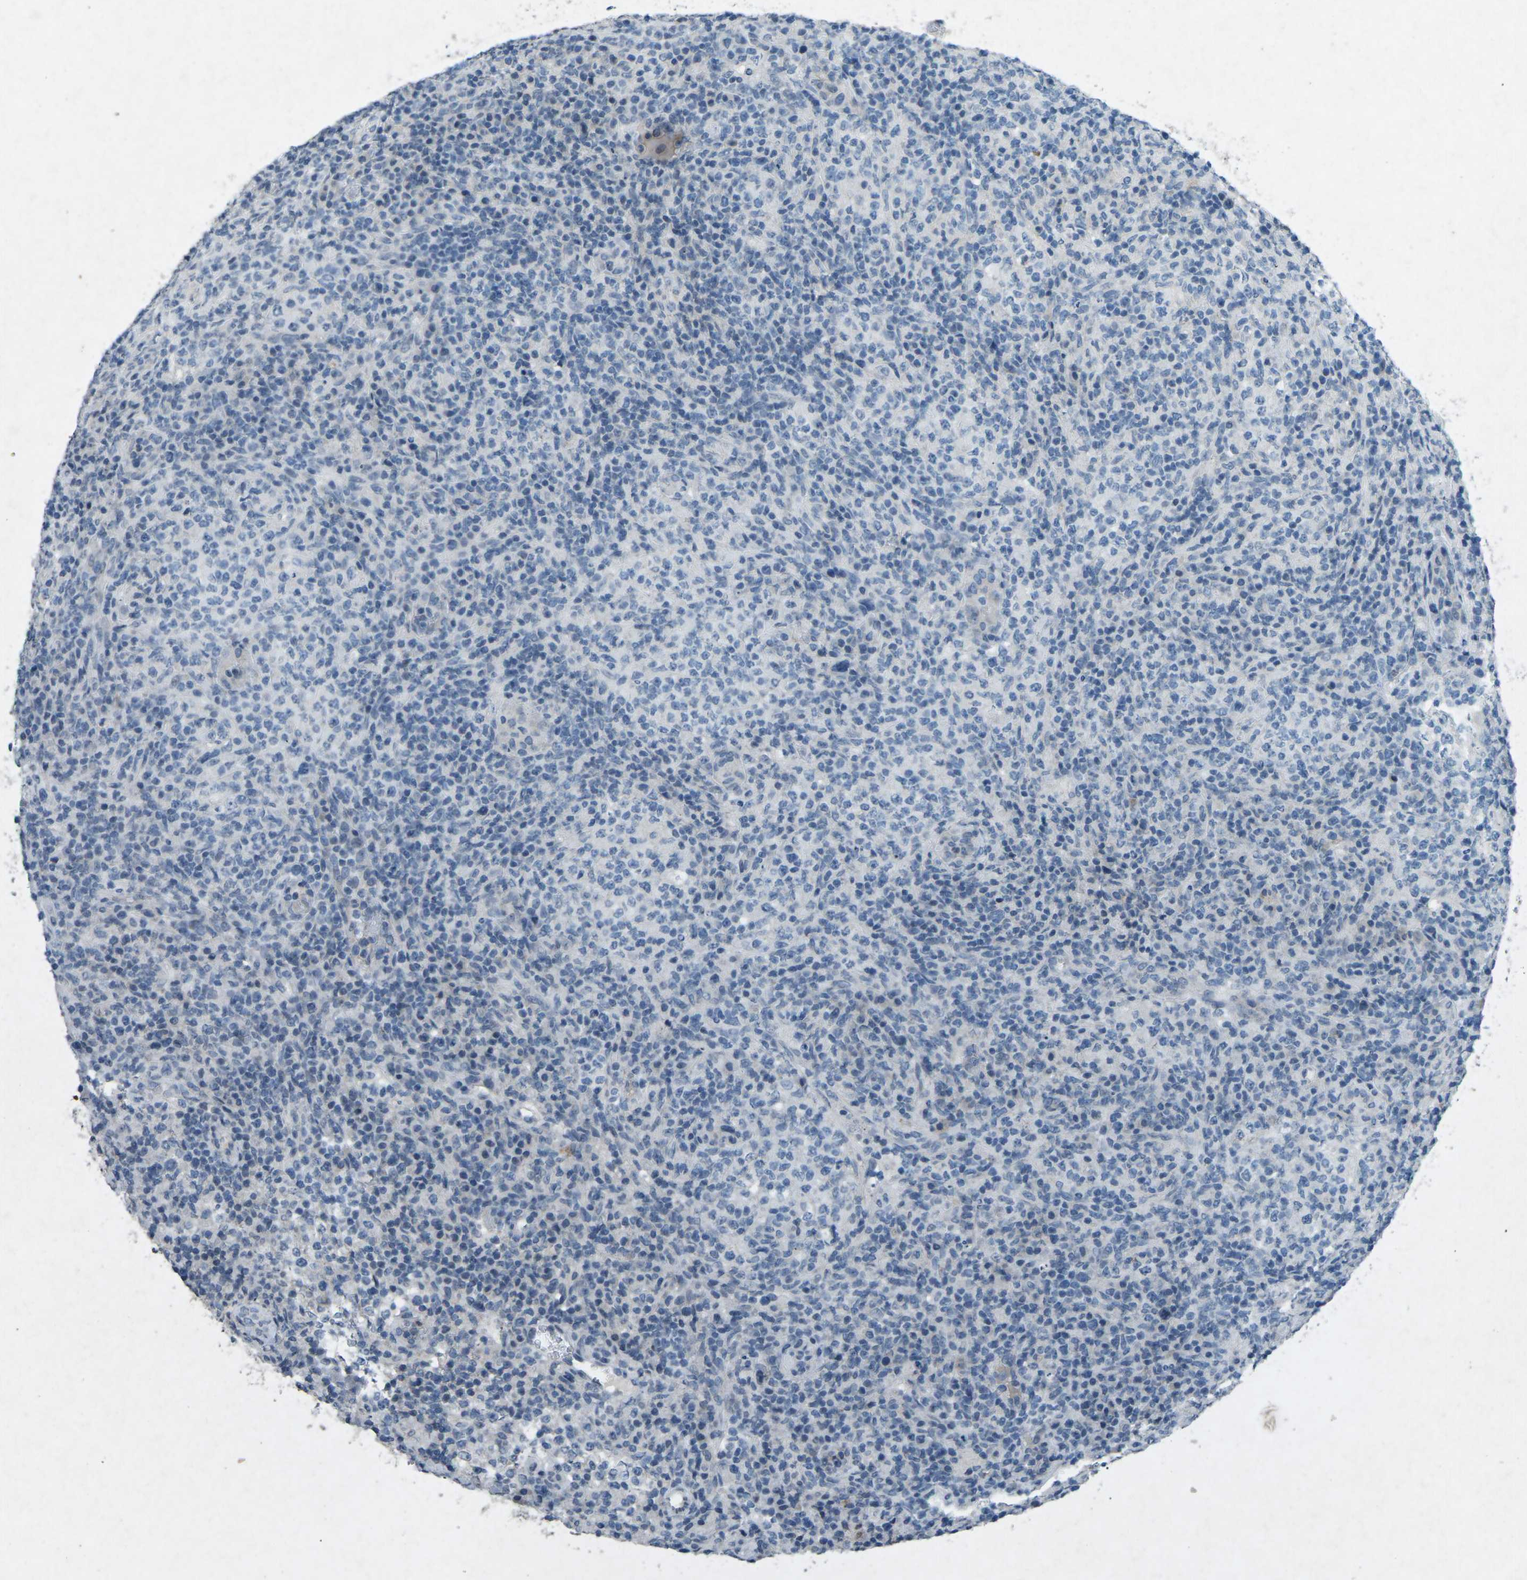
{"staining": {"intensity": "negative", "quantity": "none", "location": "none"}, "tissue": "lymphoma", "cell_type": "Tumor cells", "image_type": "cancer", "snomed": [{"axis": "morphology", "description": "Malignant lymphoma, non-Hodgkin's type, High grade"}, {"axis": "topography", "description": "Lymph node"}], "caption": "Immunohistochemistry (IHC) photomicrograph of neoplastic tissue: lymphoma stained with DAB exhibits no significant protein expression in tumor cells. Nuclei are stained in blue.", "gene": "A1BG", "patient": {"sex": "female", "age": 76}}